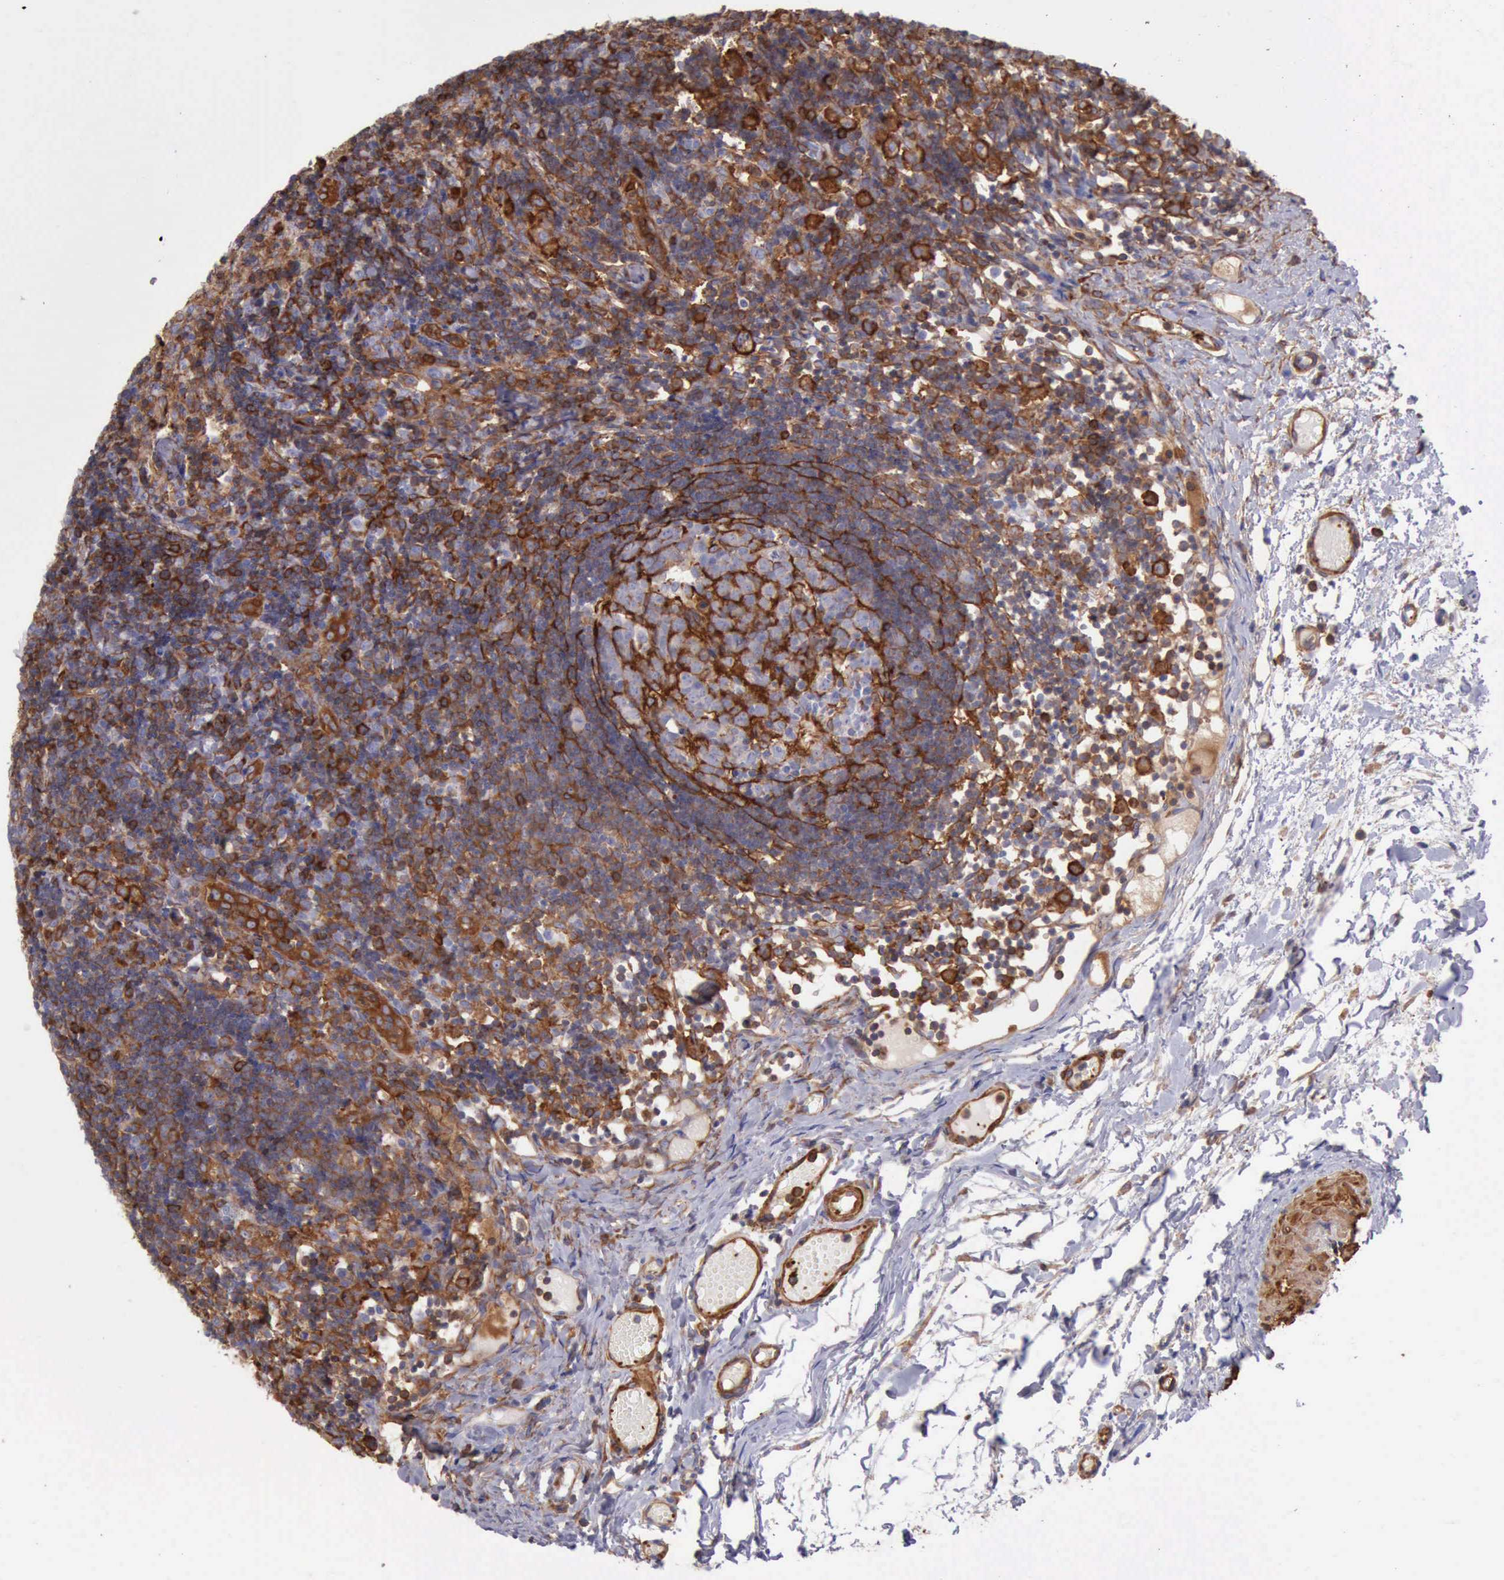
{"staining": {"intensity": "negative", "quantity": "none", "location": "none"}, "tissue": "lymph node", "cell_type": "Germinal center cells", "image_type": "normal", "snomed": [{"axis": "morphology", "description": "Normal tissue, NOS"}, {"axis": "morphology", "description": "Inflammation, NOS"}, {"axis": "topography", "description": "Lymph node"}, {"axis": "topography", "description": "Salivary gland"}], "caption": "Protein analysis of normal lymph node demonstrates no significant staining in germinal center cells.", "gene": "FLNA", "patient": {"sex": "male", "age": 3}}